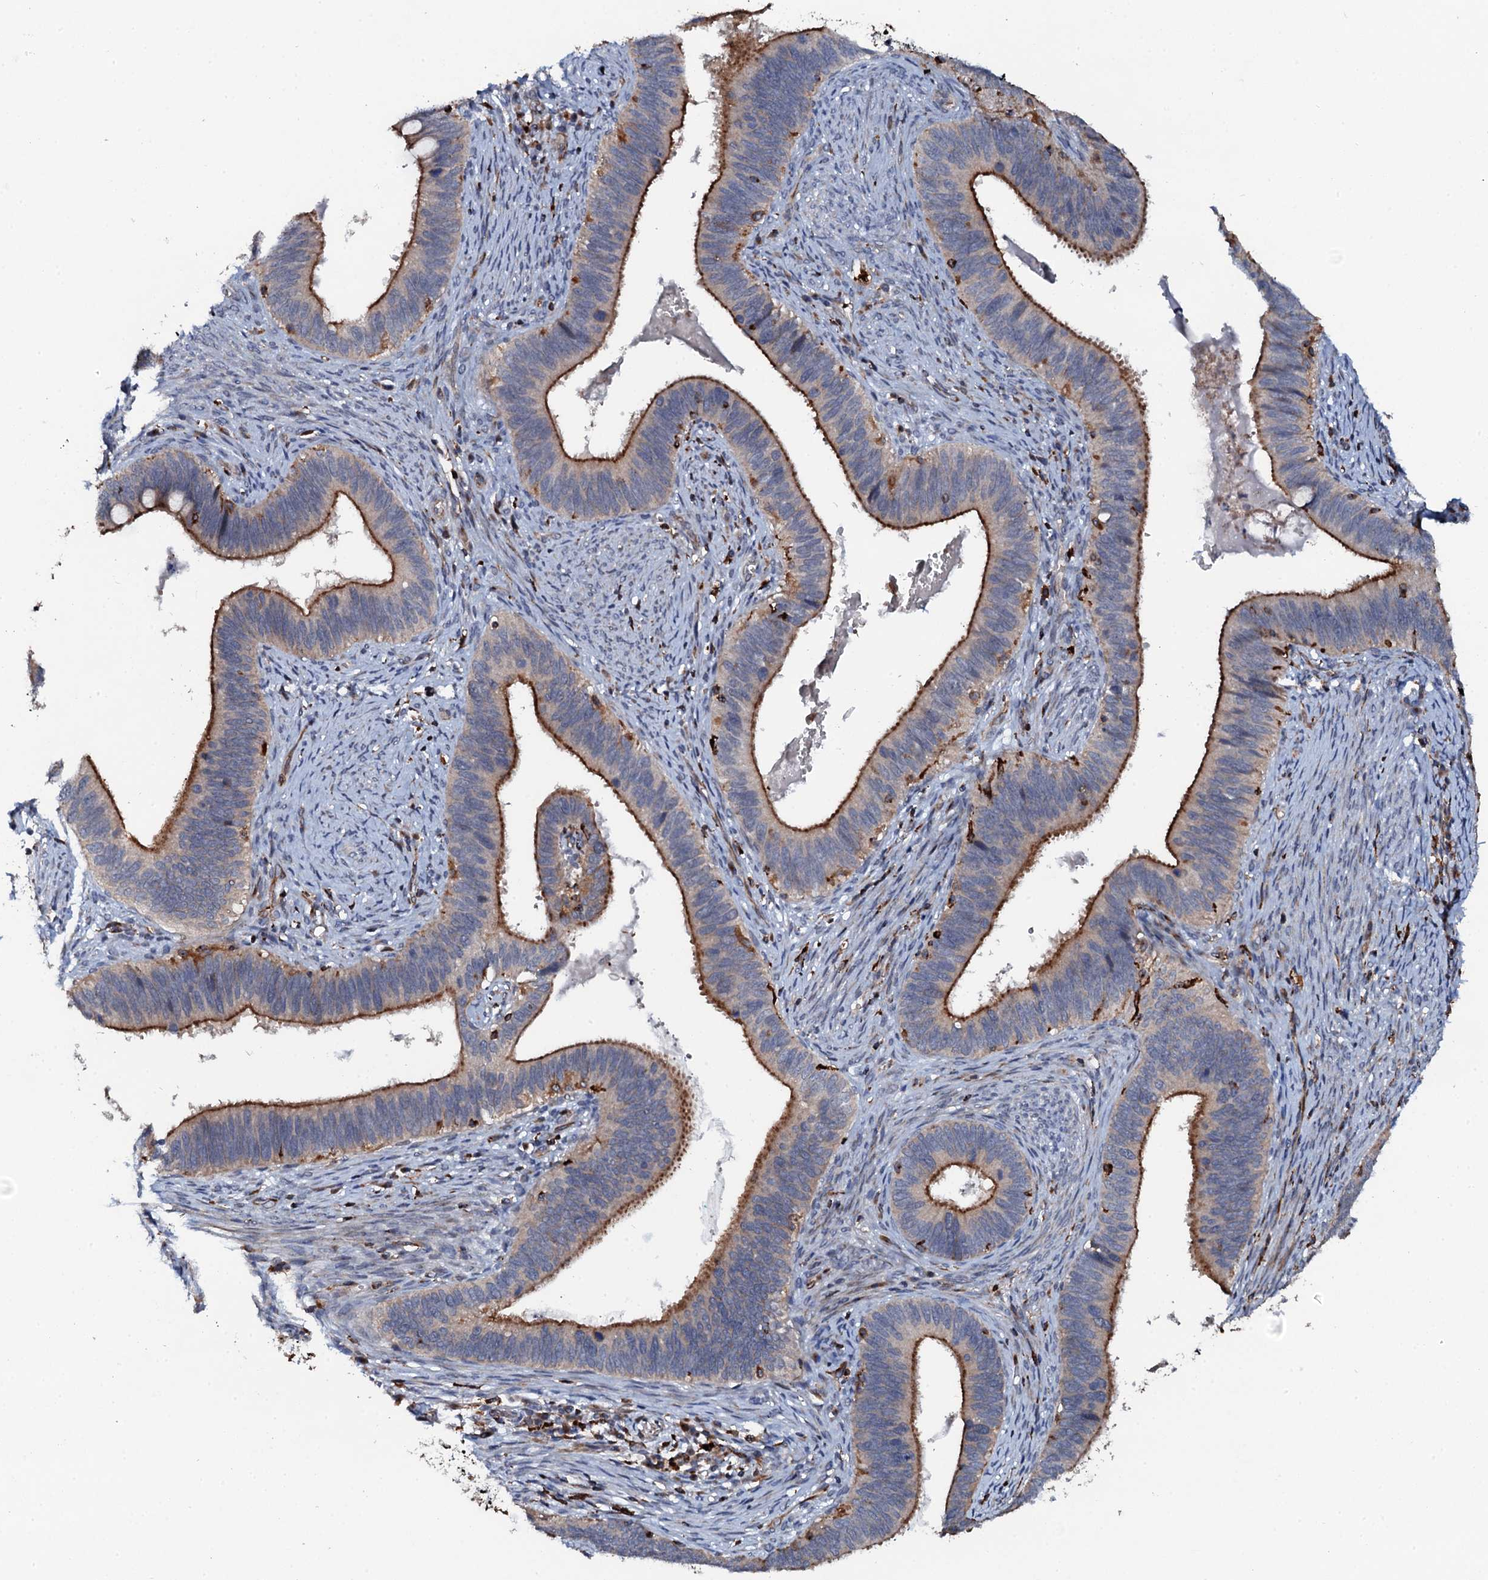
{"staining": {"intensity": "strong", "quantity": "25%-75%", "location": "cytoplasmic/membranous"}, "tissue": "cervical cancer", "cell_type": "Tumor cells", "image_type": "cancer", "snomed": [{"axis": "morphology", "description": "Adenocarcinoma, NOS"}, {"axis": "topography", "description": "Cervix"}], "caption": "The micrograph displays staining of adenocarcinoma (cervical), revealing strong cytoplasmic/membranous protein expression (brown color) within tumor cells. The protein is shown in brown color, while the nuclei are stained blue.", "gene": "VAMP8", "patient": {"sex": "female", "age": 42}}